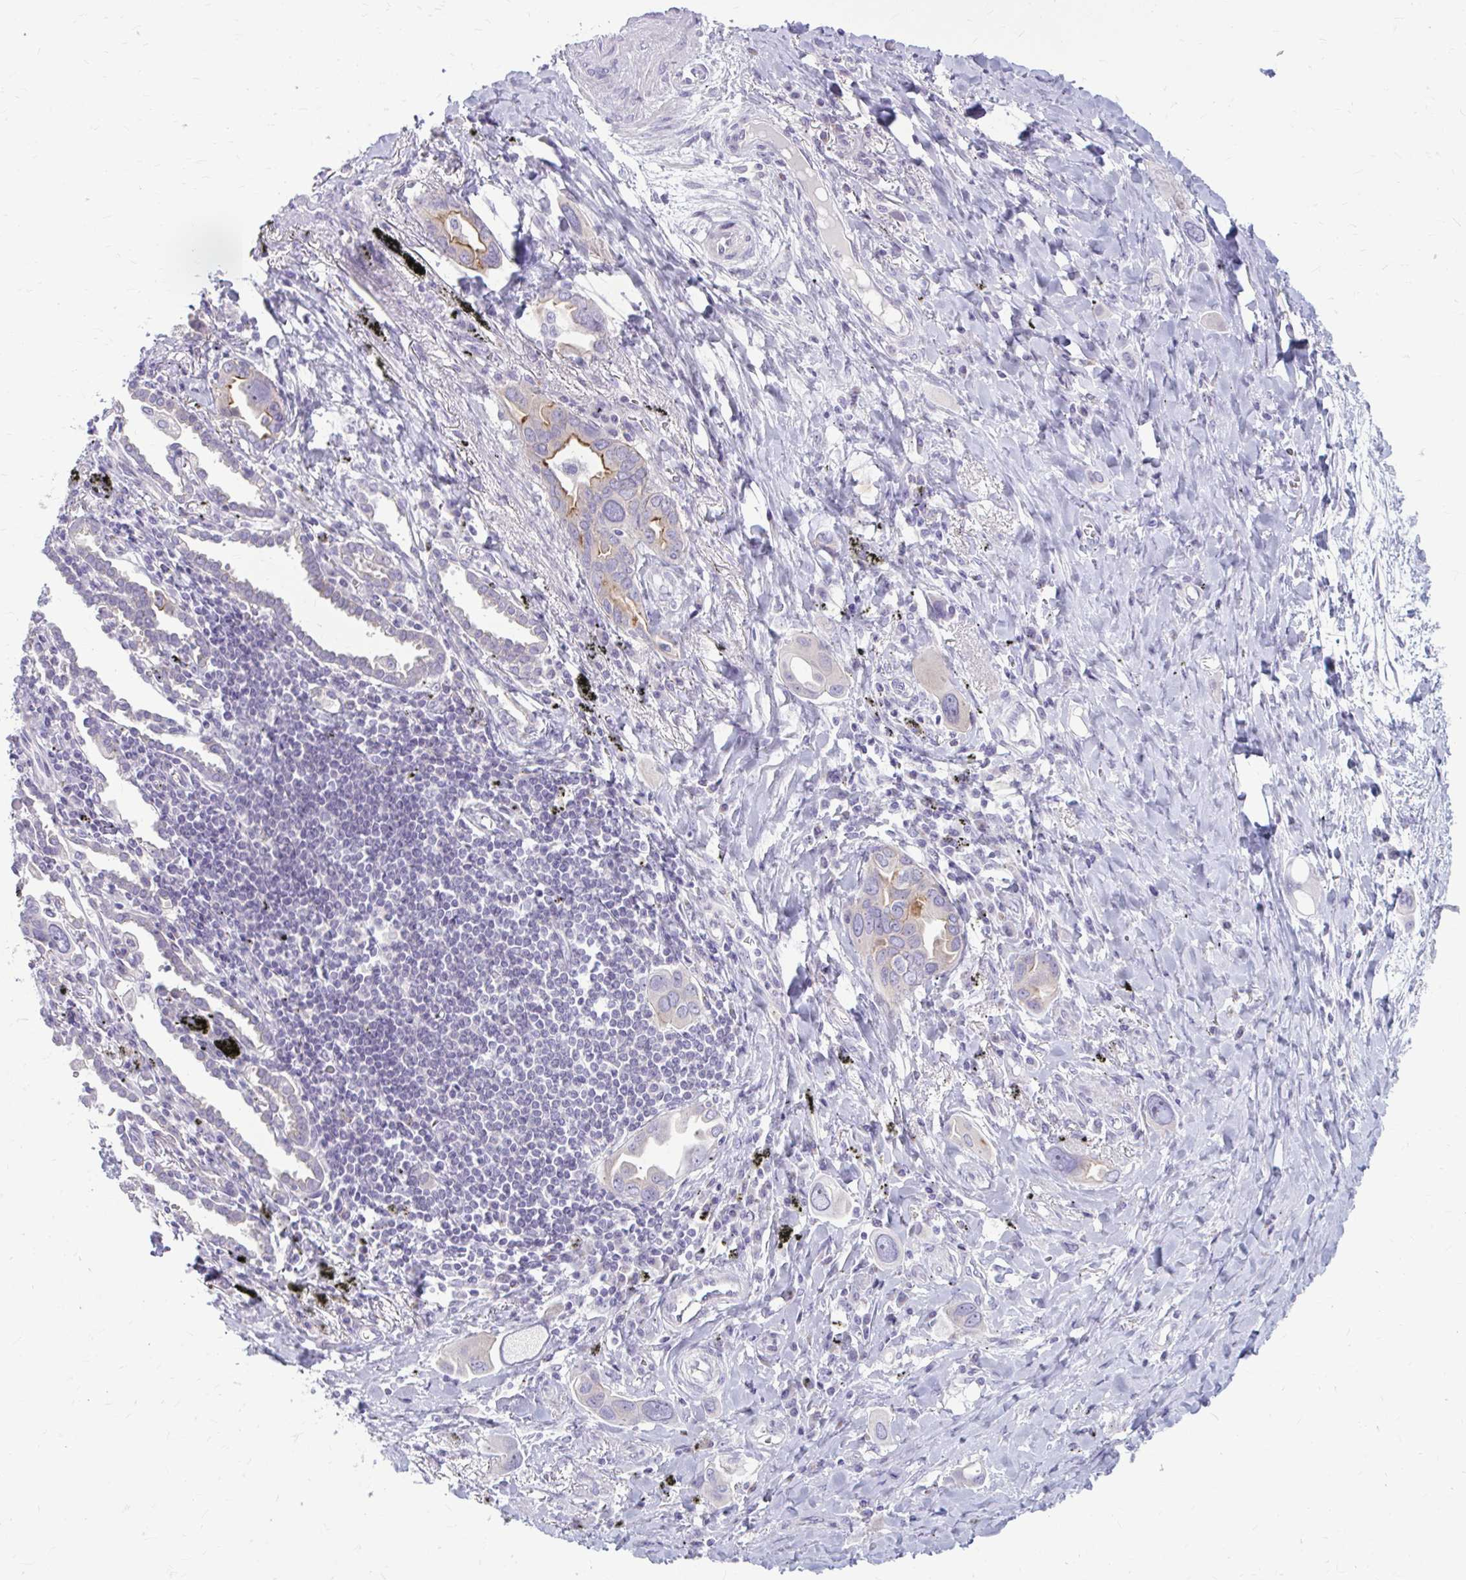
{"staining": {"intensity": "moderate", "quantity": "<25%", "location": "cytoplasmic/membranous"}, "tissue": "lung cancer", "cell_type": "Tumor cells", "image_type": "cancer", "snomed": [{"axis": "morphology", "description": "Adenocarcinoma, NOS"}, {"axis": "topography", "description": "Lung"}], "caption": "IHC photomicrograph of human lung adenocarcinoma stained for a protein (brown), which displays low levels of moderate cytoplasmic/membranous expression in approximately <25% of tumor cells.", "gene": "CHIA", "patient": {"sex": "male", "age": 76}}